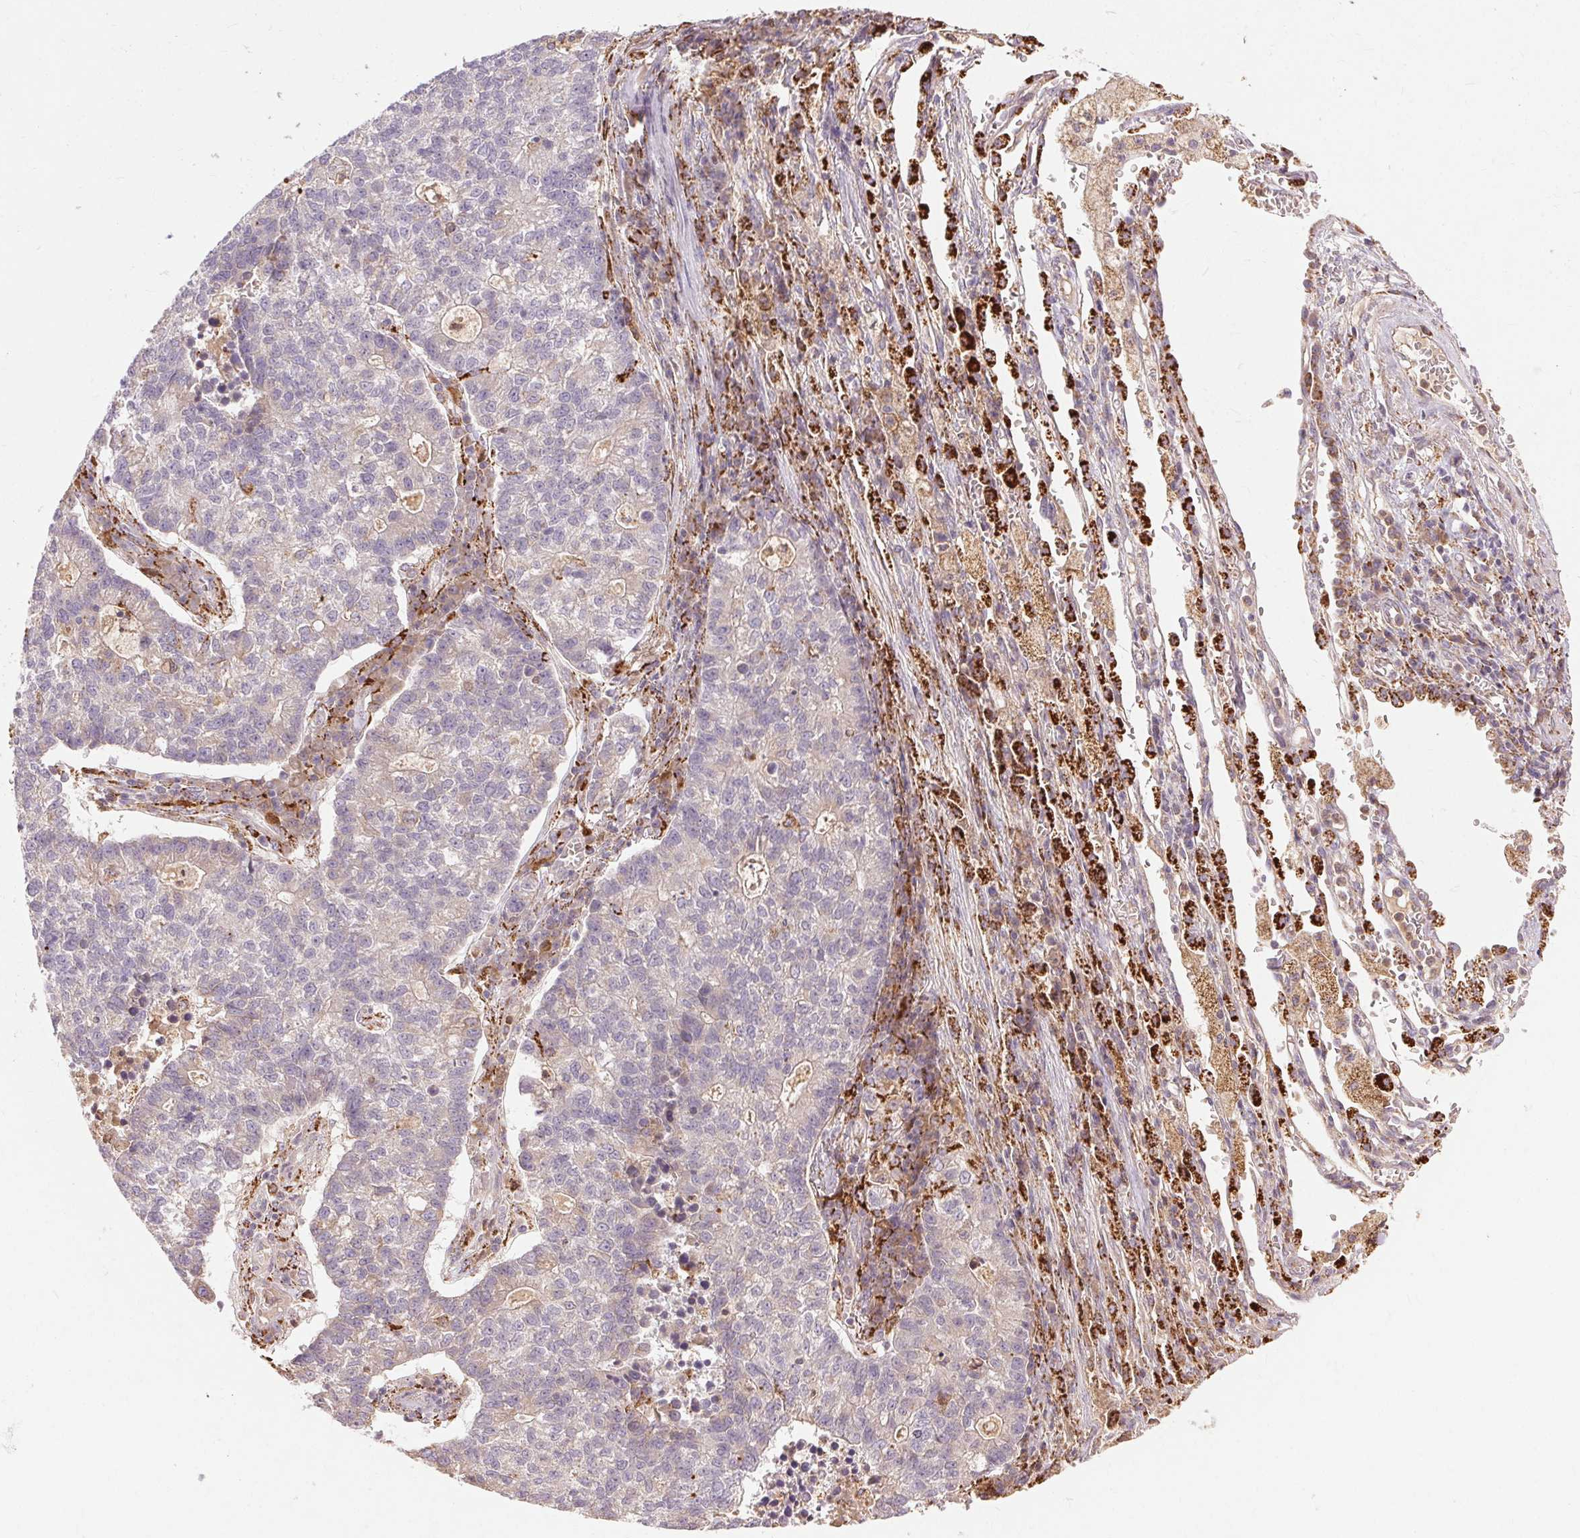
{"staining": {"intensity": "negative", "quantity": "none", "location": "none"}, "tissue": "lung cancer", "cell_type": "Tumor cells", "image_type": "cancer", "snomed": [{"axis": "morphology", "description": "Adenocarcinoma, NOS"}, {"axis": "topography", "description": "Lung"}], "caption": "DAB immunohistochemical staining of human adenocarcinoma (lung) displays no significant staining in tumor cells.", "gene": "REP15", "patient": {"sex": "male", "age": 57}}